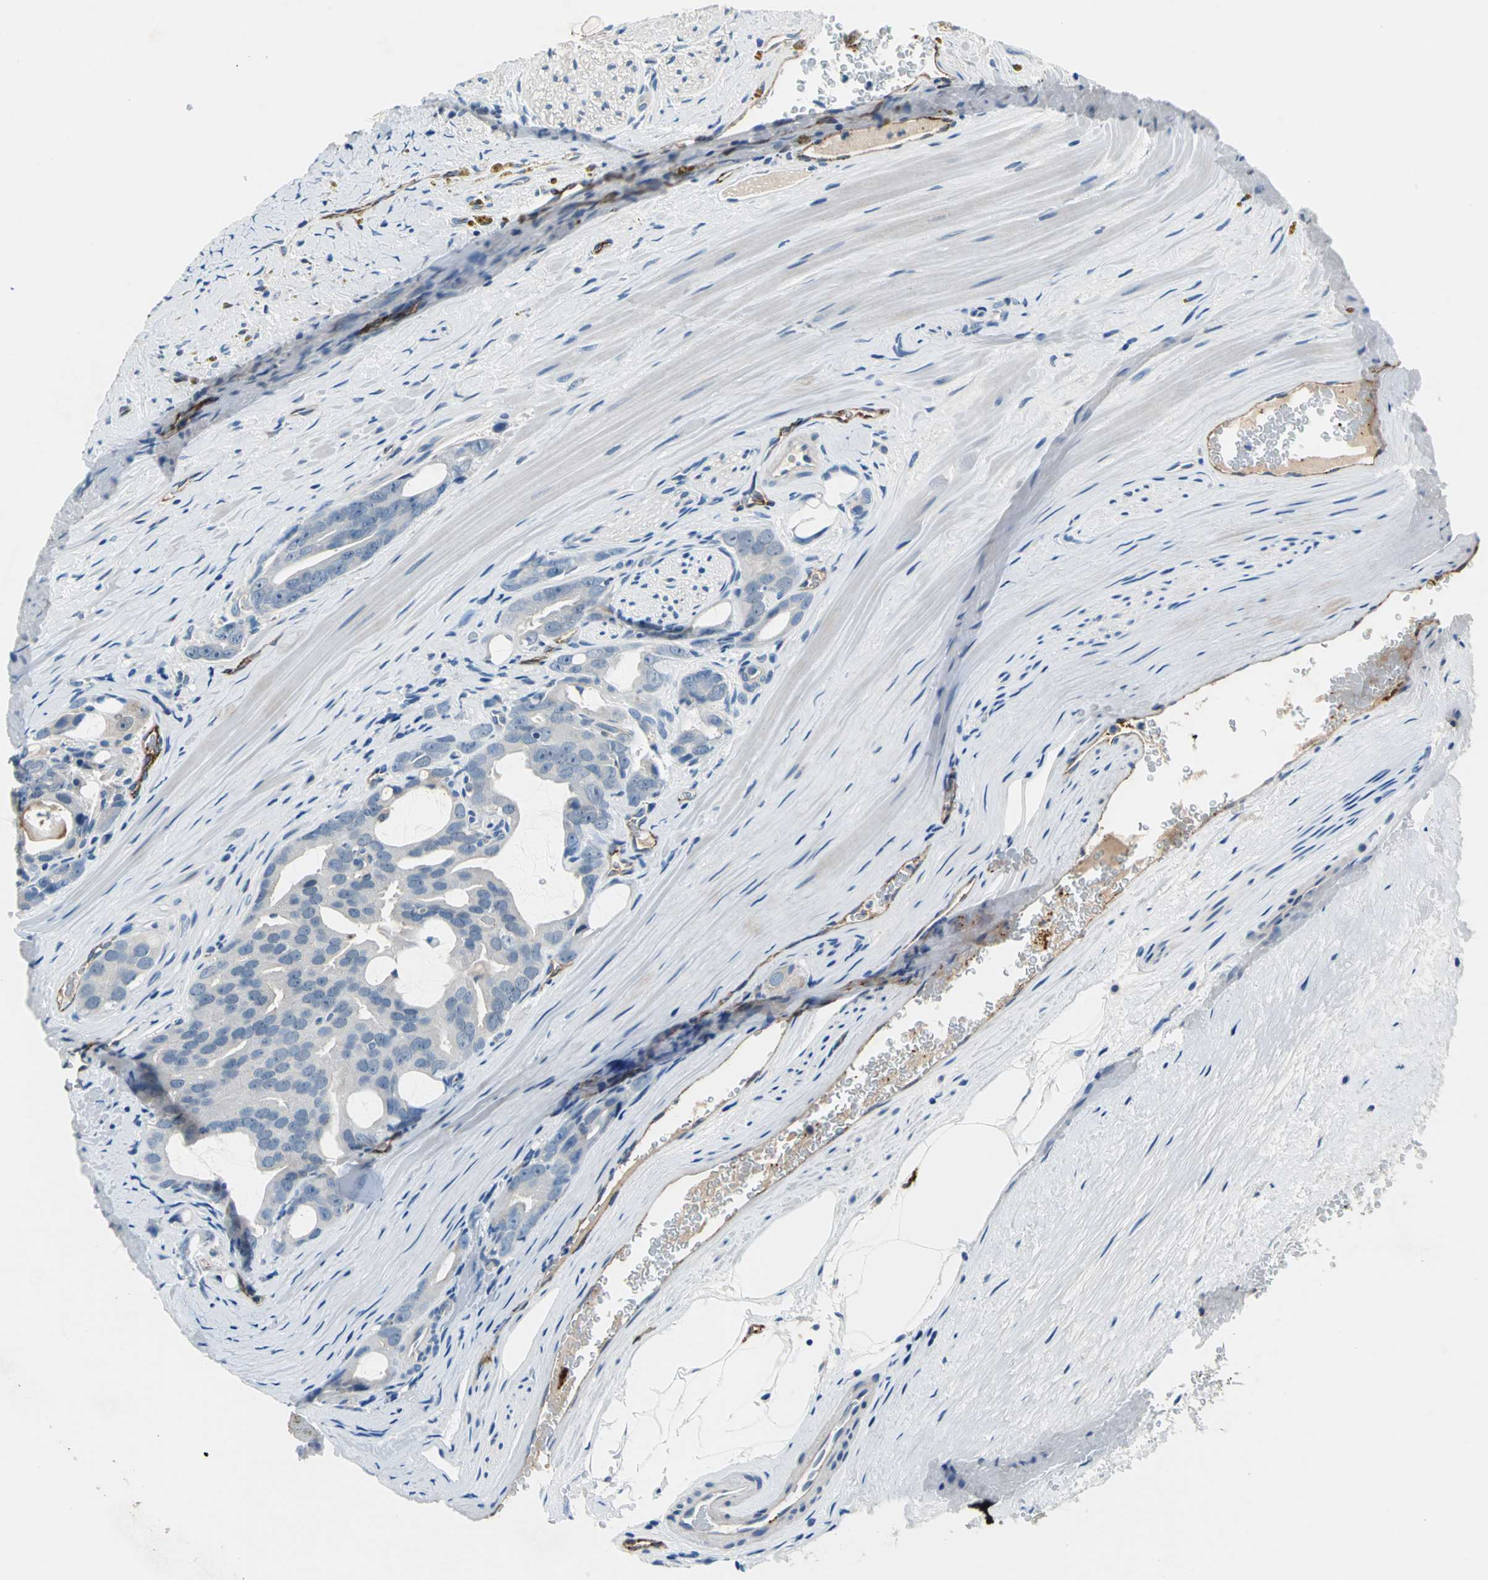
{"staining": {"intensity": "negative", "quantity": "none", "location": "none"}, "tissue": "prostate cancer", "cell_type": "Tumor cells", "image_type": "cancer", "snomed": [{"axis": "morphology", "description": "Adenocarcinoma, Medium grade"}, {"axis": "topography", "description": "Prostate"}], "caption": "An image of human prostate cancer is negative for staining in tumor cells.", "gene": "SELP", "patient": {"sex": "male", "age": 53}}